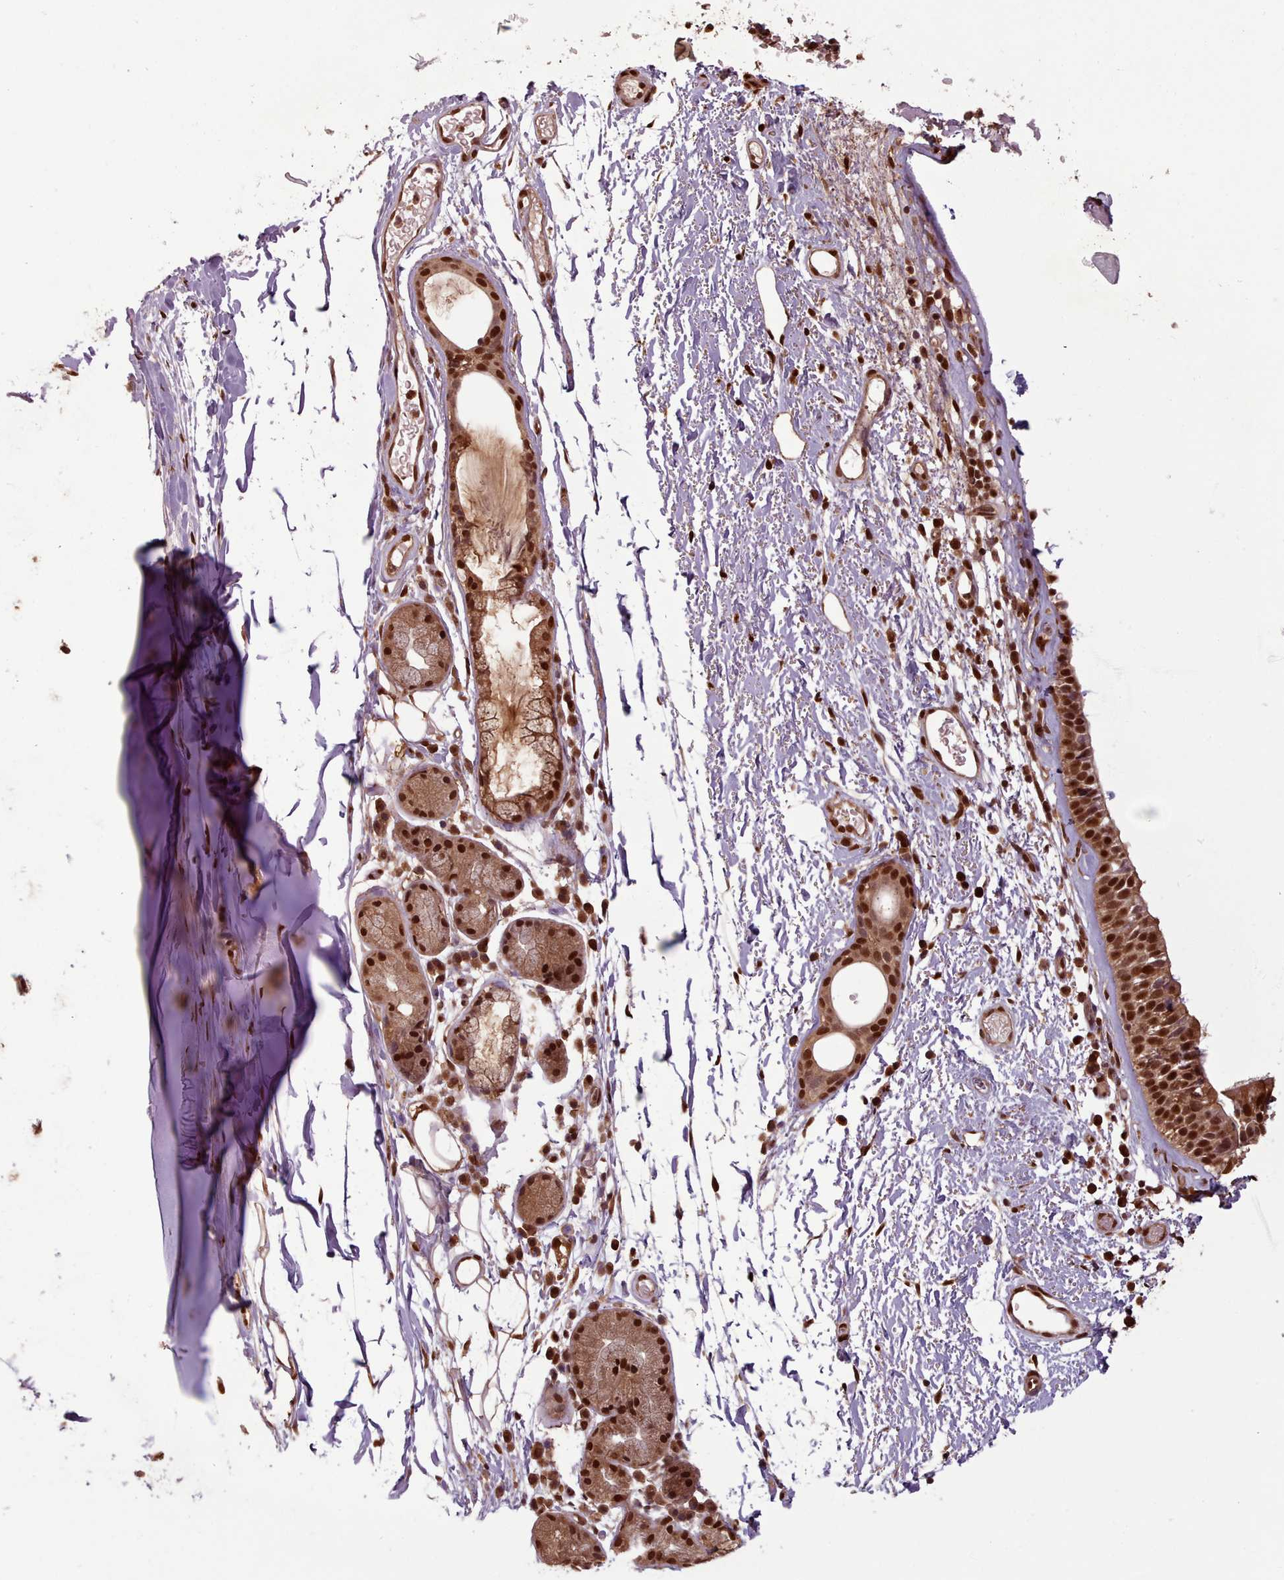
{"staining": {"intensity": "strong", "quantity": ">75%", "location": "cytoplasmic/membranous,nuclear"}, "tissue": "nasopharynx", "cell_type": "Respiratory epithelial cells", "image_type": "normal", "snomed": [{"axis": "morphology", "description": "Normal tissue, NOS"}, {"axis": "topography", "description": "Cartilage tissue"}, {"axis": "topography", "description": "Nasopharynx"}], "caption": "Protein analysis of benign nasopharynx shows strong cytoplasmic/membranous,nuclear staining in approximately >75% of respiratory epithelial cells.", "gene": "RPS27A", "patient": {"sex": "male", "age": 56}}